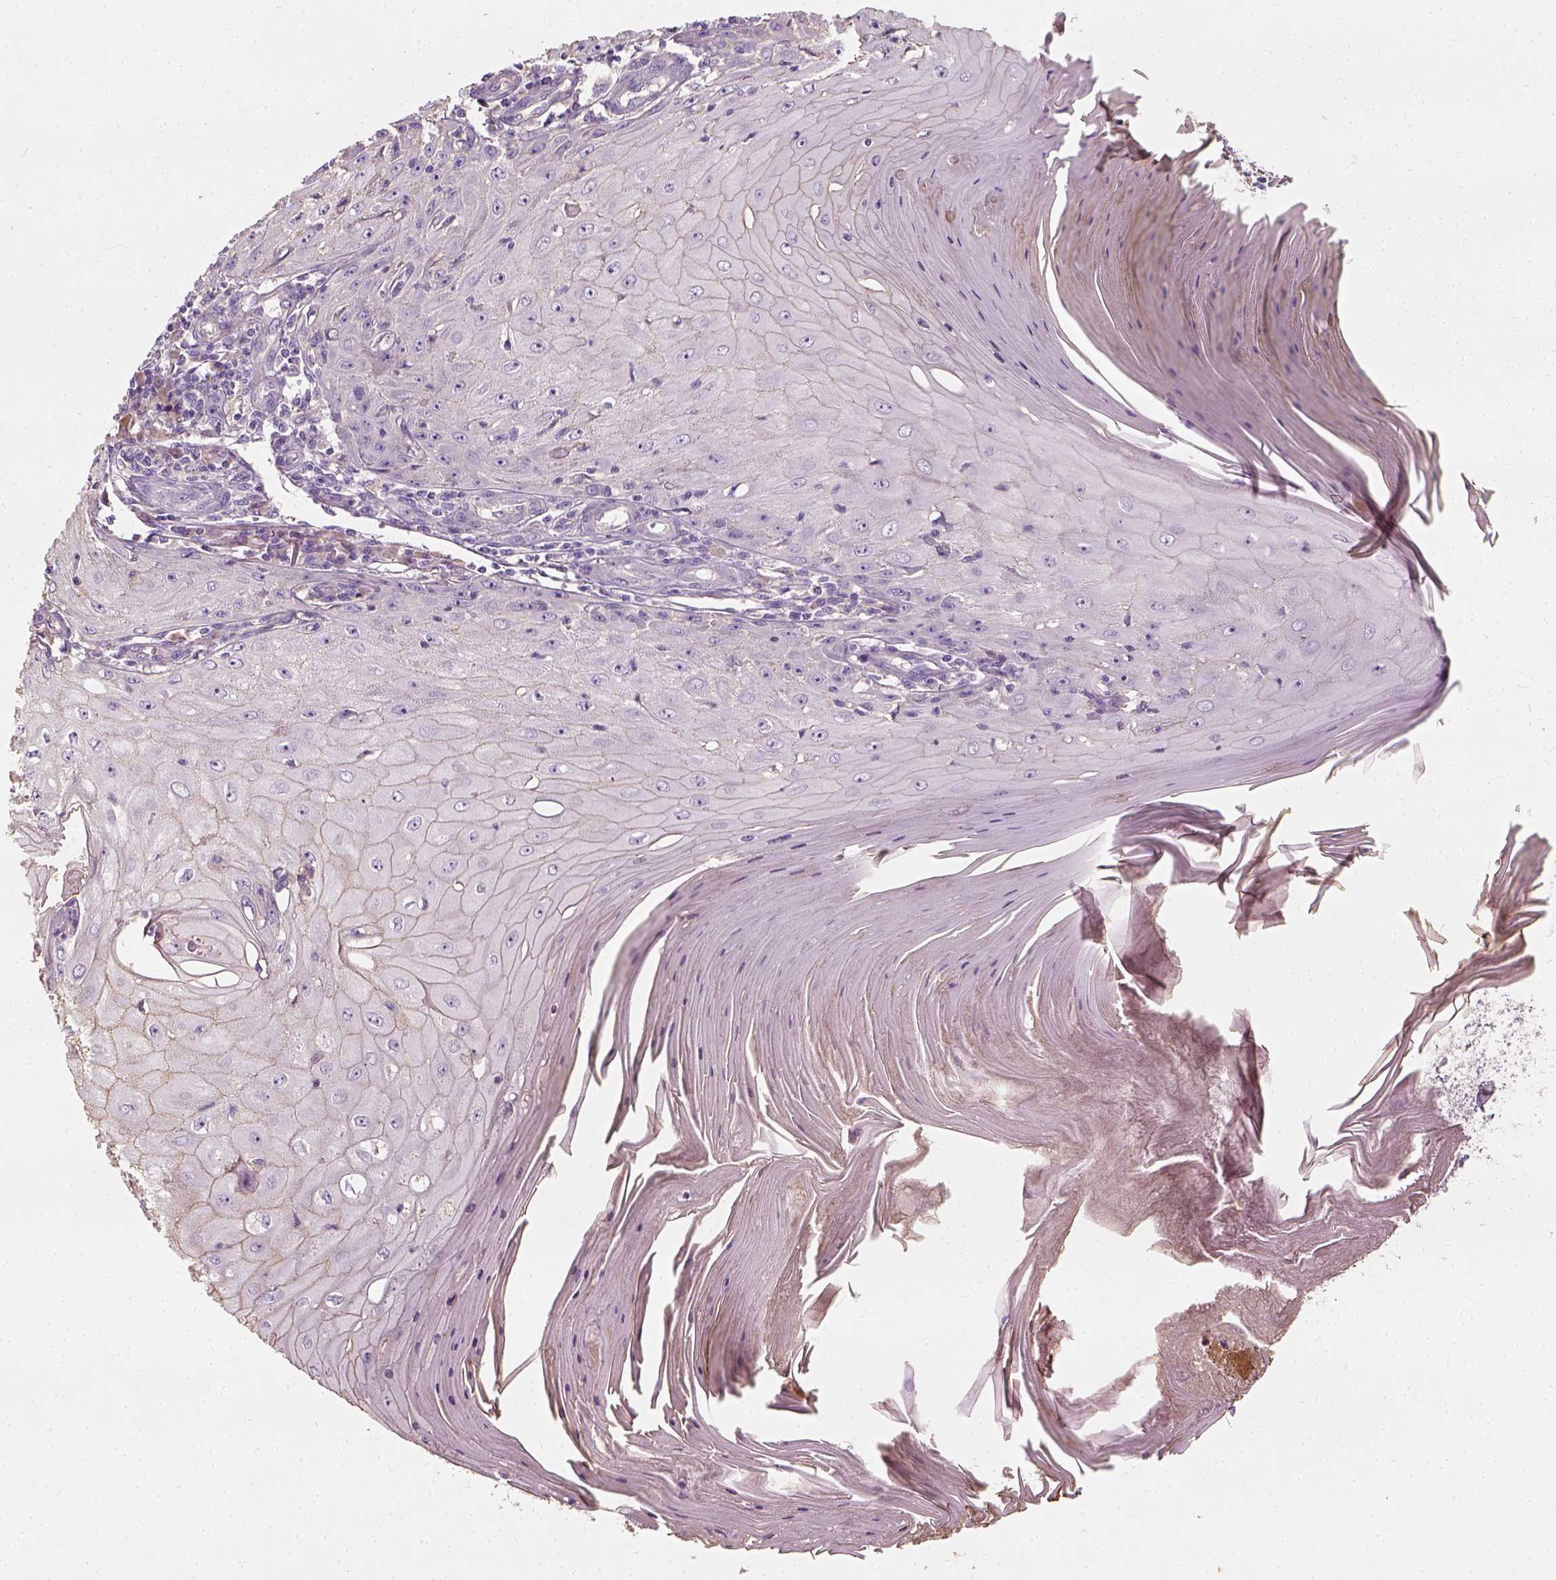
{"staining": {"intensity": "negative", "quantity": "none", "location": "none"}, "tissue": "skin cancer", "cell_type": "Tumor cells", "image_type": "cancer", "snomed": [{"axis": "morphology", "description": "Squamous cell carcinoma, NOS"}, {"axis": "topography", "description": "Skin"}], "caption": "Tumor cells show no significant protein expression in squamous cell carcinoma (skin).", "gene": "DHCR24", "patient": {"sex": "female", "age": 73}}